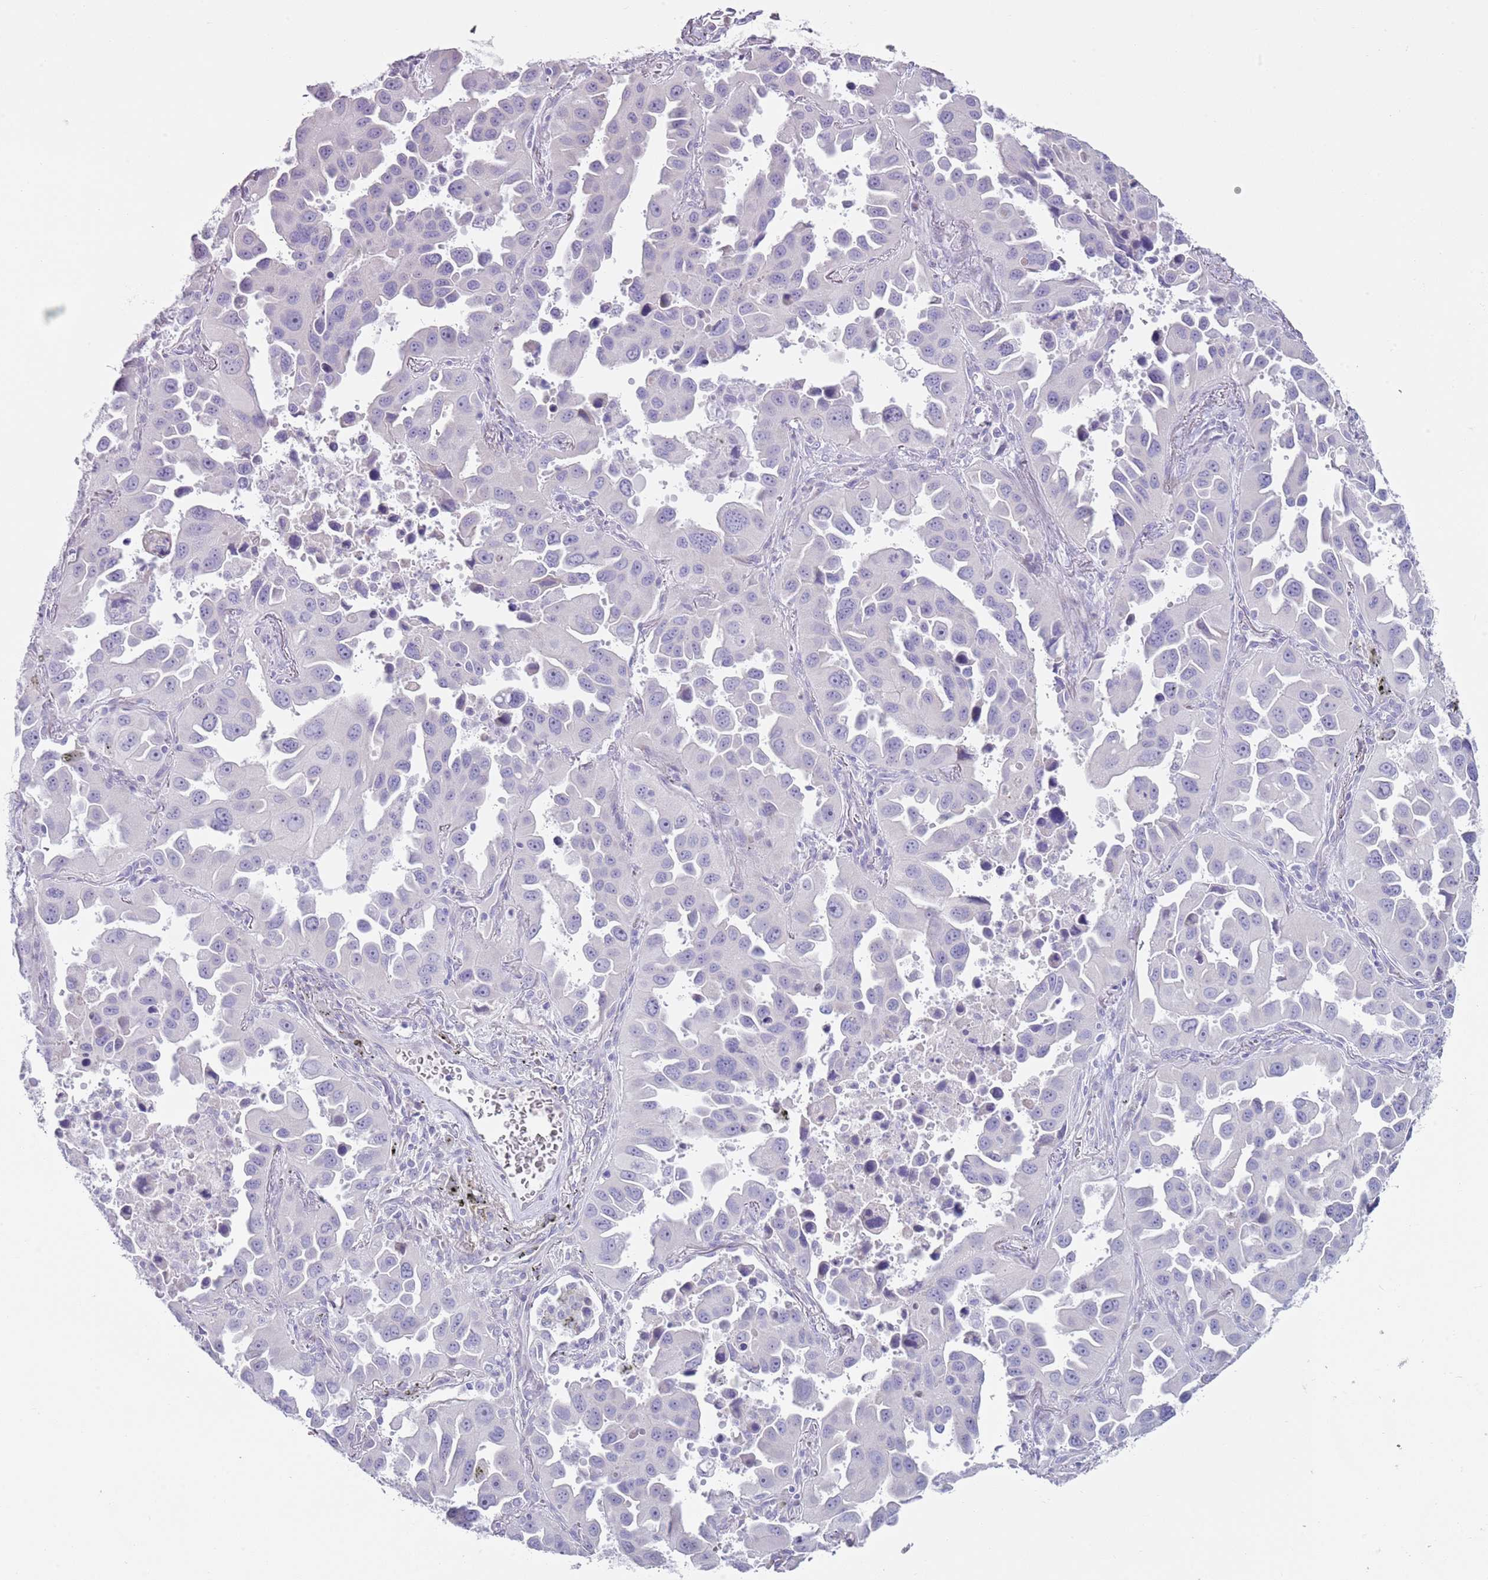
{"staining": {"intensity": "negative", "quantity": "none", "location": "none"}, "tissue": "lung cancer", "cell_type": "Tumor cells", "image_type": "cancer", "snomed": [{"axis": "morphology", "description": "Adenocarcinoma, NOS"}, {"axis": "topography", "description": "Lung"}], "caption": "The IHC photomicrograph has no significant staining in tumor cells of lung adenocarcinoma tissue.", "gene": "CD177", "patient": {"sex": "male", "age": 66}}